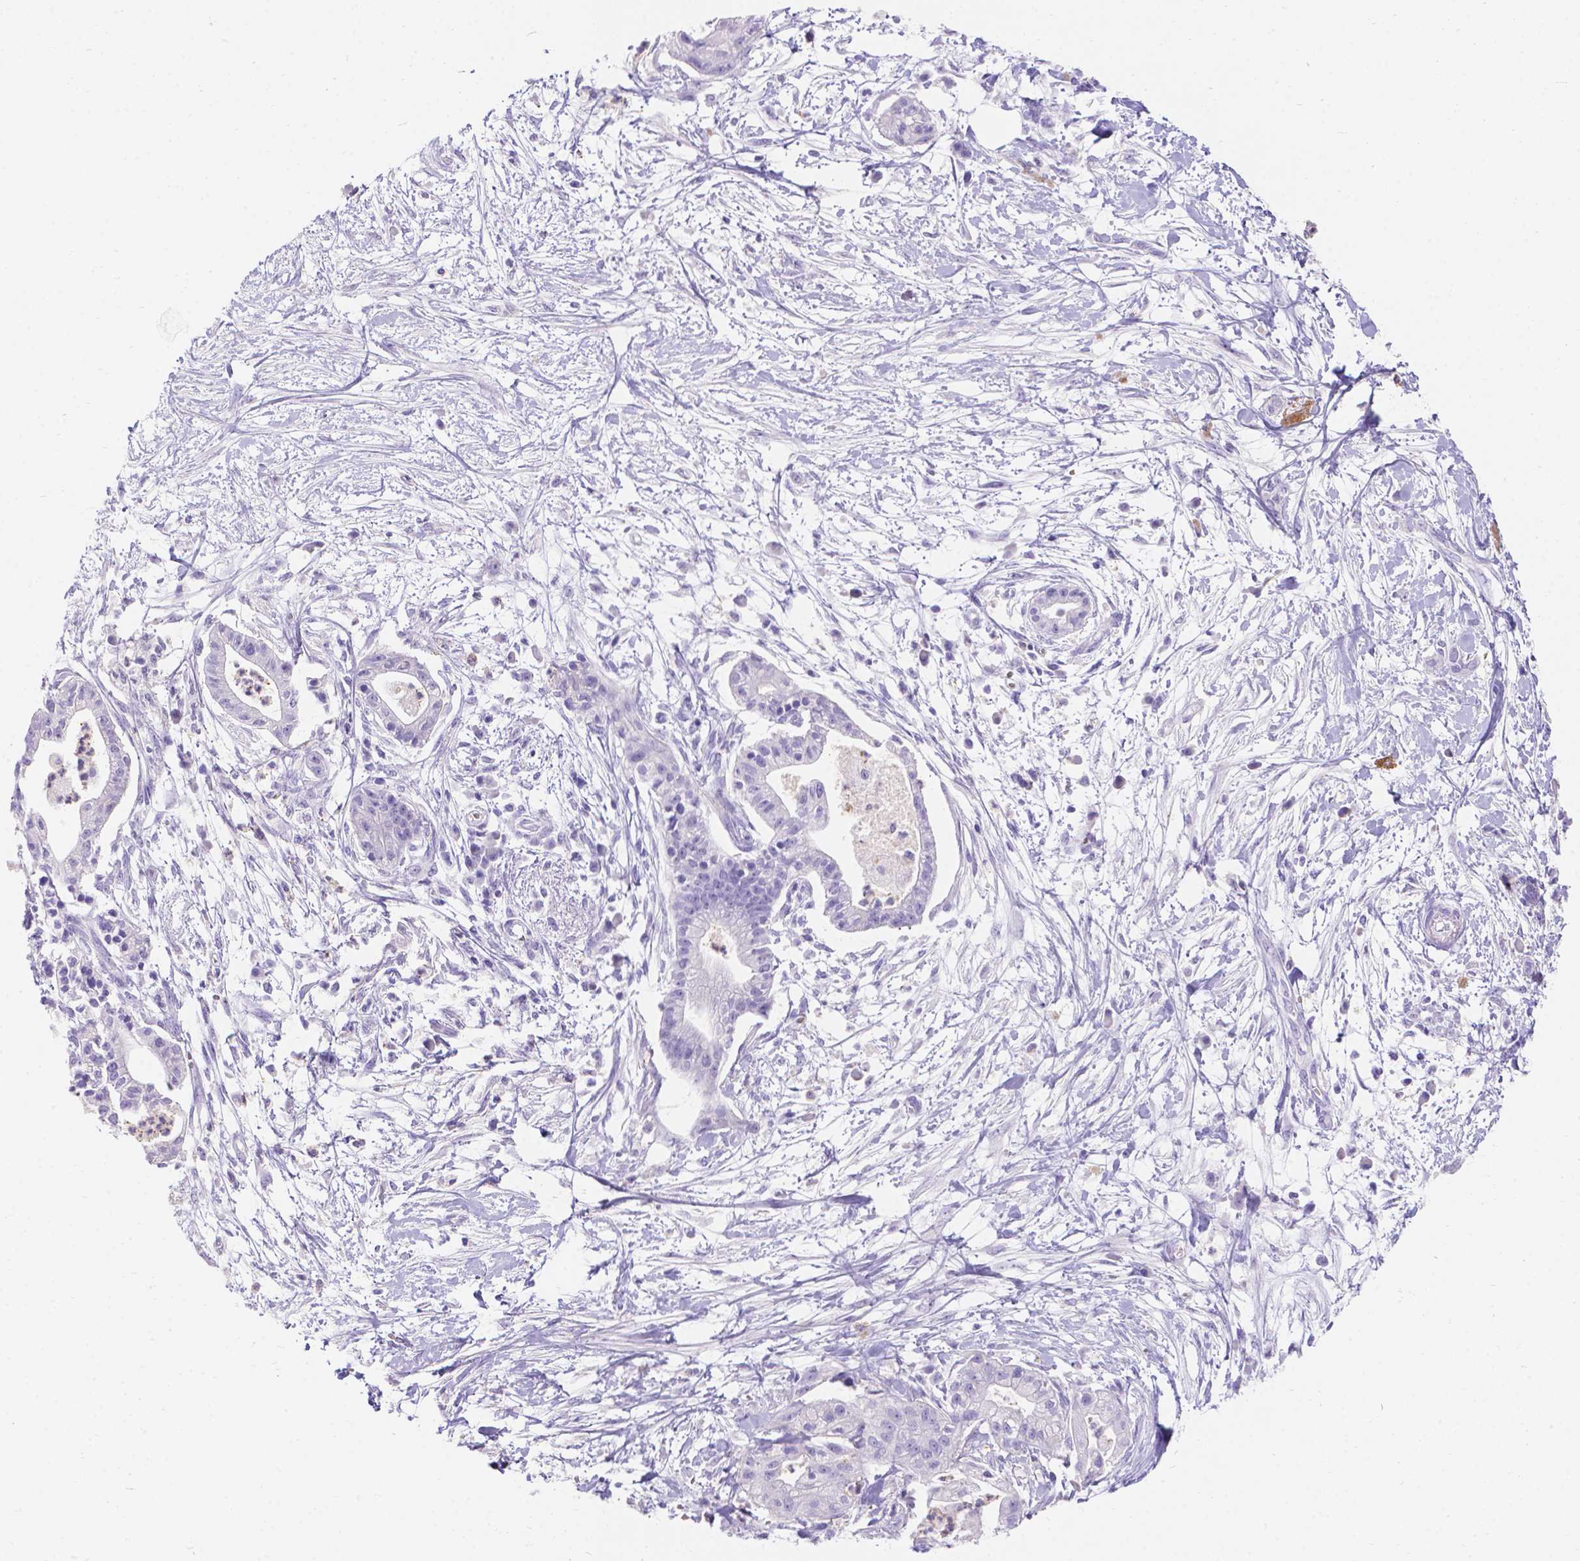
{"staining": {"intensity": "negative", "quantity": "none", "location": "none"}, "tissue": "pancreatic cancer", "cell_type": "Tumor cells", "image_type": "cancer", "snomed": [{"axis": "morphology", "description": "Normal tissue, NOS"}, {"axis": "morphology", "description": "Adenocarcinoma, NOS"}, {"axis": "topography", "description": "Lymph node"}, {"axis": "topography", "description": "Pancreas"}], "caption": "This is an immunohistochemistry (IHC) photomicrograph of pancreatic cancer. There is no expression in tumor cells.", "gene": "GNRHR", "patient": {"sex": "female", "age": 58}}